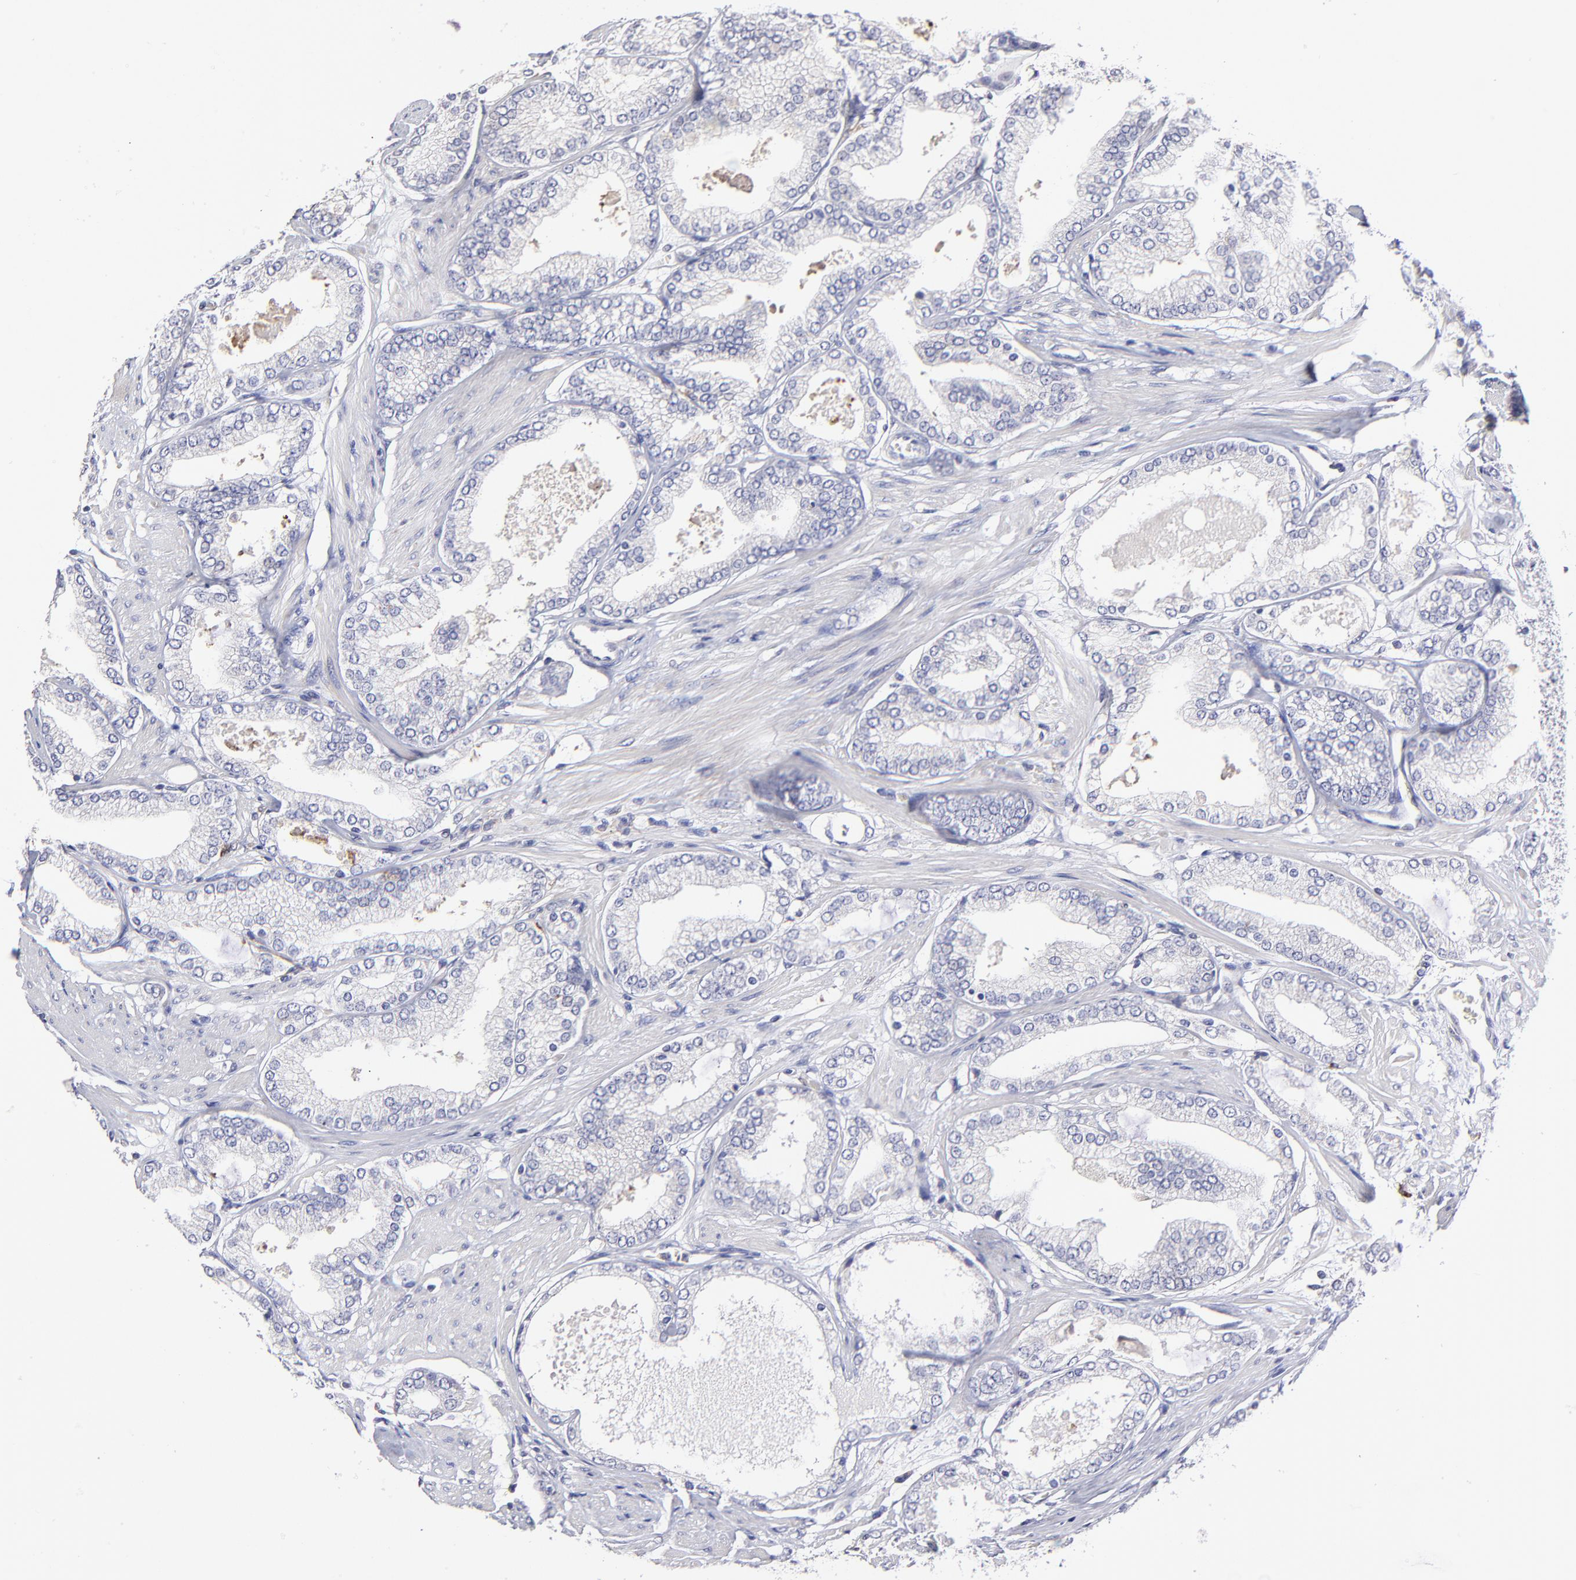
{"staining": {"intensity": "negative", "quantity": "none", "location": "none"}, "tissue": "prostate cancer", "cell_type": "Tumor cells", "image_type": "cancer", "snomed": [{"axis": "morphology", "description": "Adenocarcinoma, High grade"}, {"axis": "topography", "description": "Prostate"}], "caption": "The micrograph displays no significant staining in tumor cells of prostate adenocarcinoma (high-grade).", "gene": "GCSAM", "patient": {"sex": "male", "age": 61}}